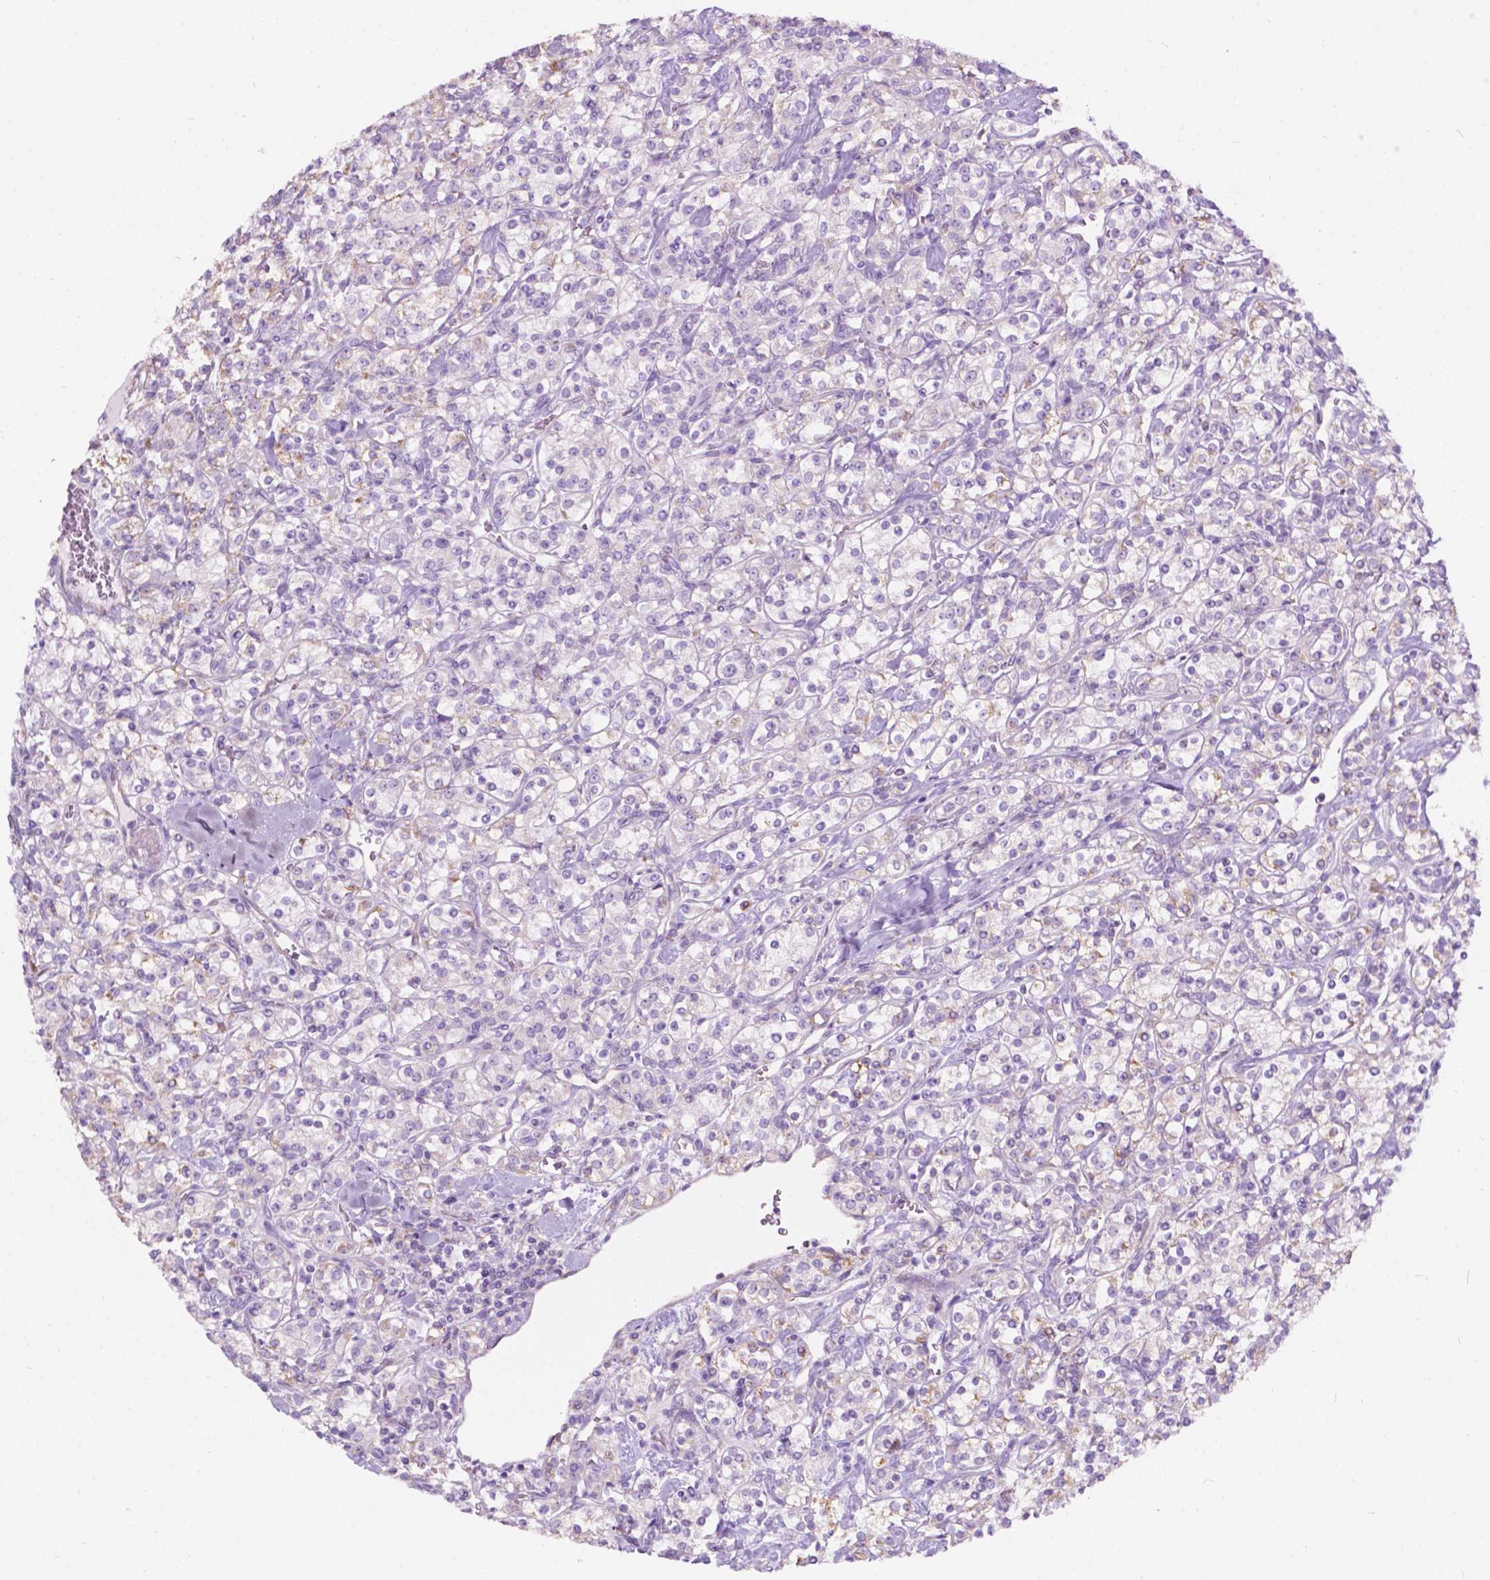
{"staining": {"intensity": "negative", "quantity": "none", "location": "none"}, "tissue": "renal cancer", "cell_type": "Tumor cells", "image_type": "cancer", "snomed": [{"axis": "morphology", "description": "Adenocarcinoma, NOS"}, {"axis": "topography", "description": "Kidney"}], "caption": "Protein analysis of renal cancer reveals no significant positivity in tumor cells.", "gene": "NOS1AP", "patient": {"sex": "male", "age": 77}}